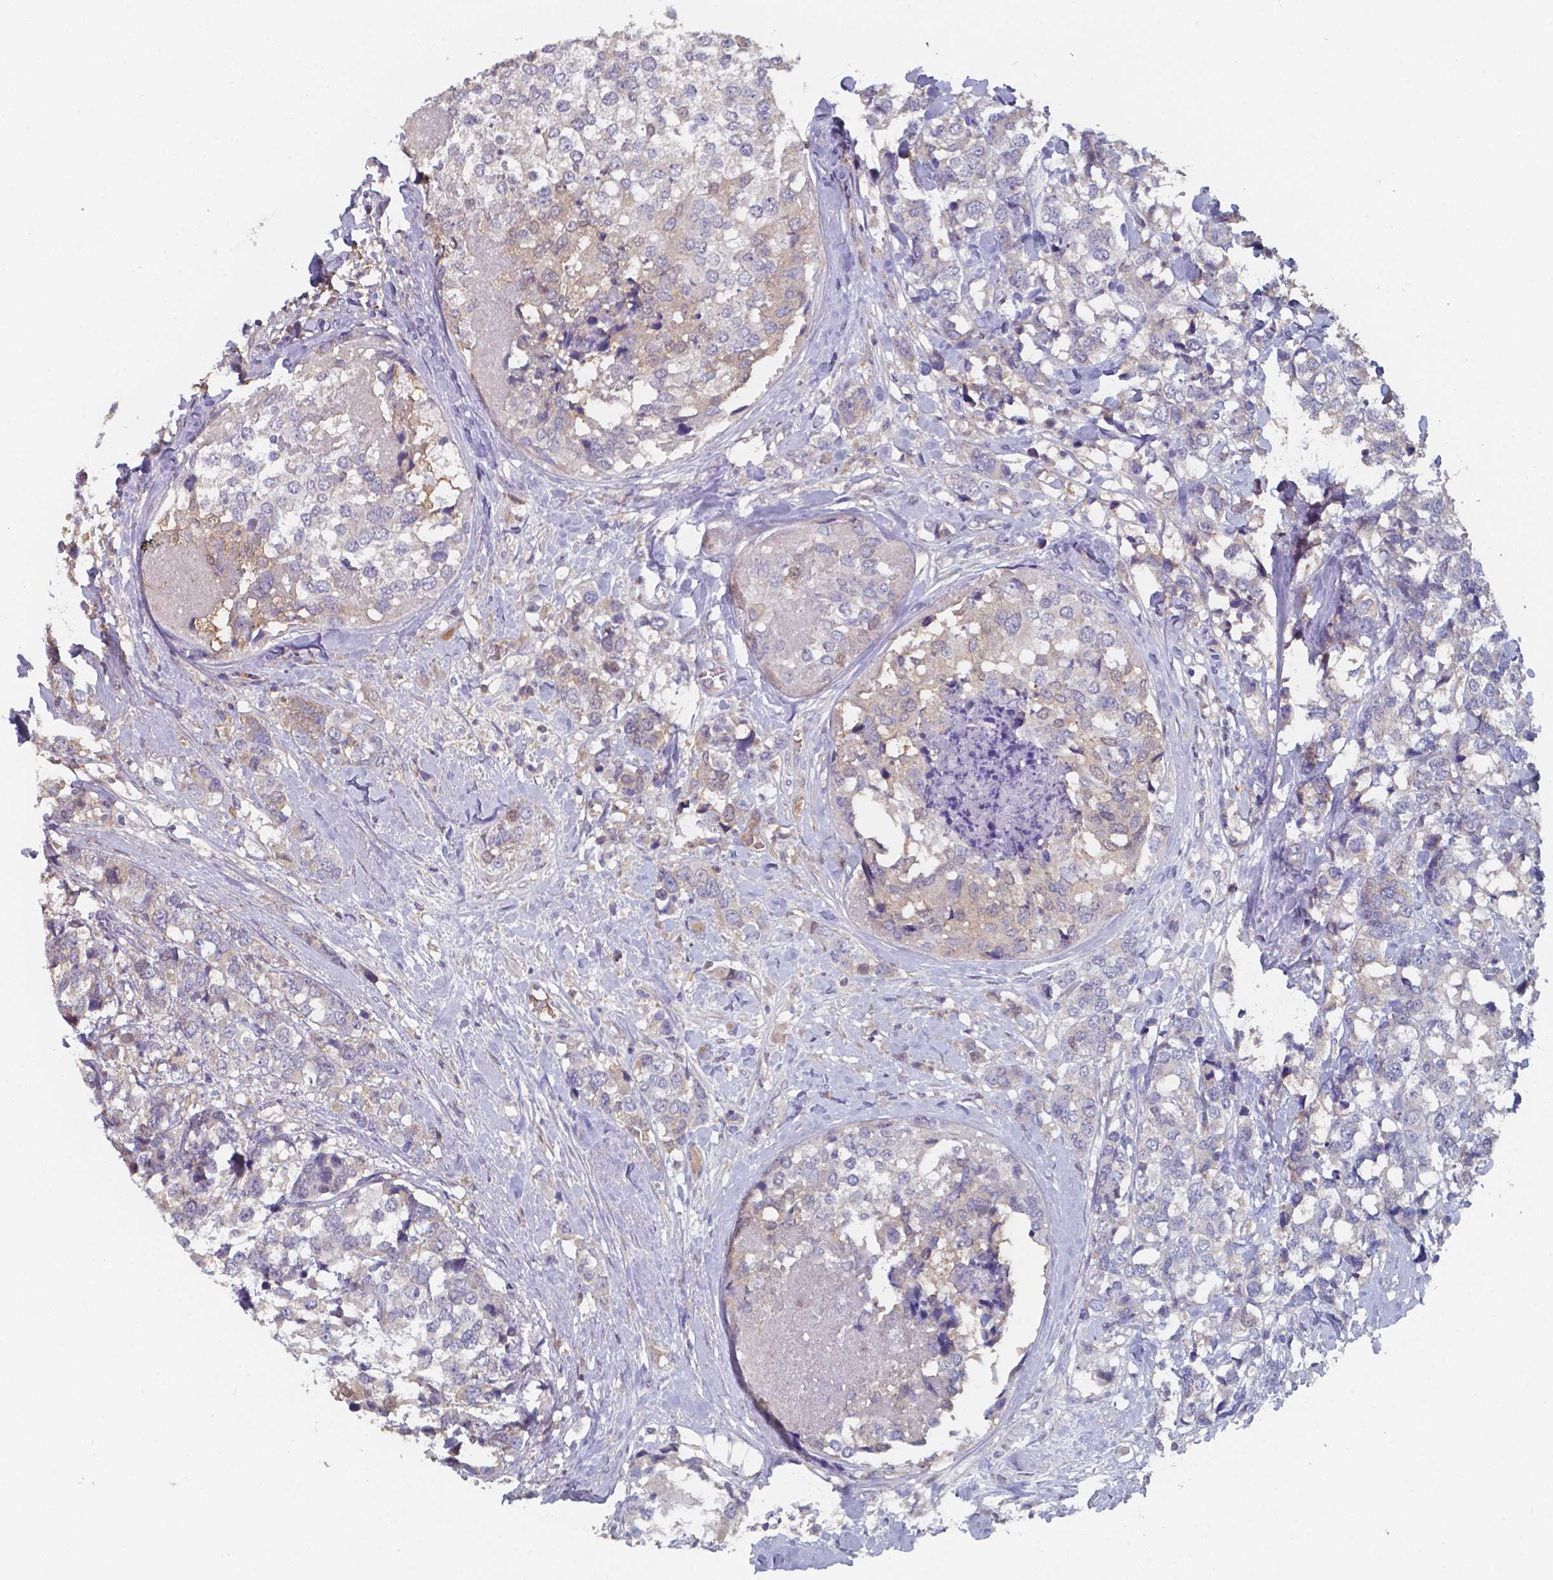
{"staining": {"intensity": "negative", "quantity": "none", "location": "none"}, "tissue": "breast cancer", "cell_type": "Tumor cells", "image_type": "cancer", "snomed": [{"axis": "morphology", "description": "Lobular carcinoma"}, {"axis": "topography", "description": "Breast"}], "caption": "The image displays no significant expression in tumor cells of breast cancer (lobular carcinoma).", "gene": "BTBD17", "patient": {"sex": "female", "age": 59}}